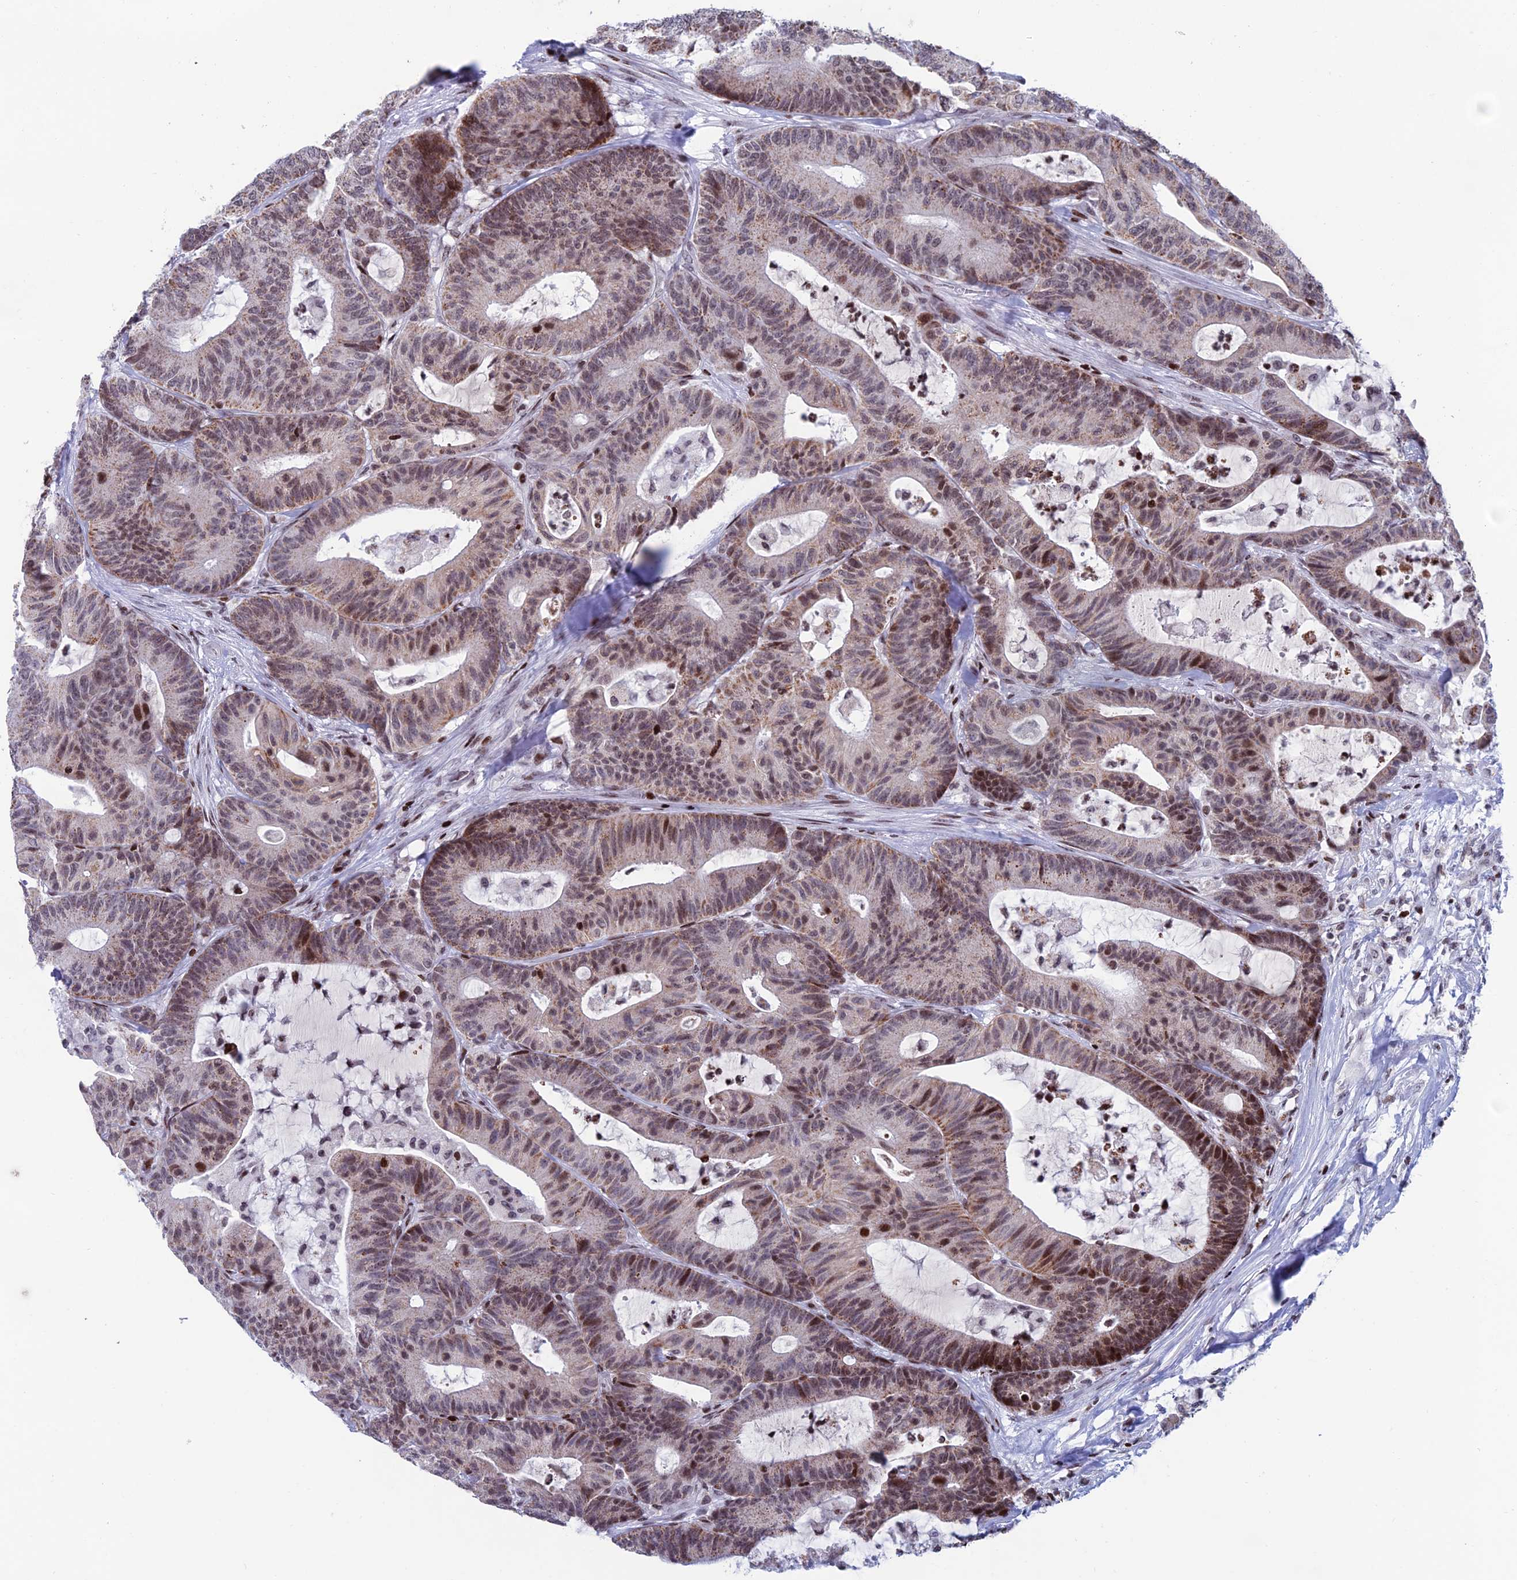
{"staining": {"intensity": "moderate", "quantity": ">75%", "location": "cytoplasmic/membranous,nuclear"}, "tissue": "colorectal cancer", "cell_type": "Tumor cells", "image_type": "cancer", "snomed": [{"axis": "morphology", "description": "Adenocarcinoma, NOS"}, {"axis": "topography", "description": "Colon"}], "caption": "Immunohistochemical staining of colorectal cancer (adenocarcinoma) displays moderate cytoplasmic/membranous and nuclear protein positivity in about >75% of tumor cells.", "gene": "AFF3", "patient": {"sex": "female", "age": 84}}